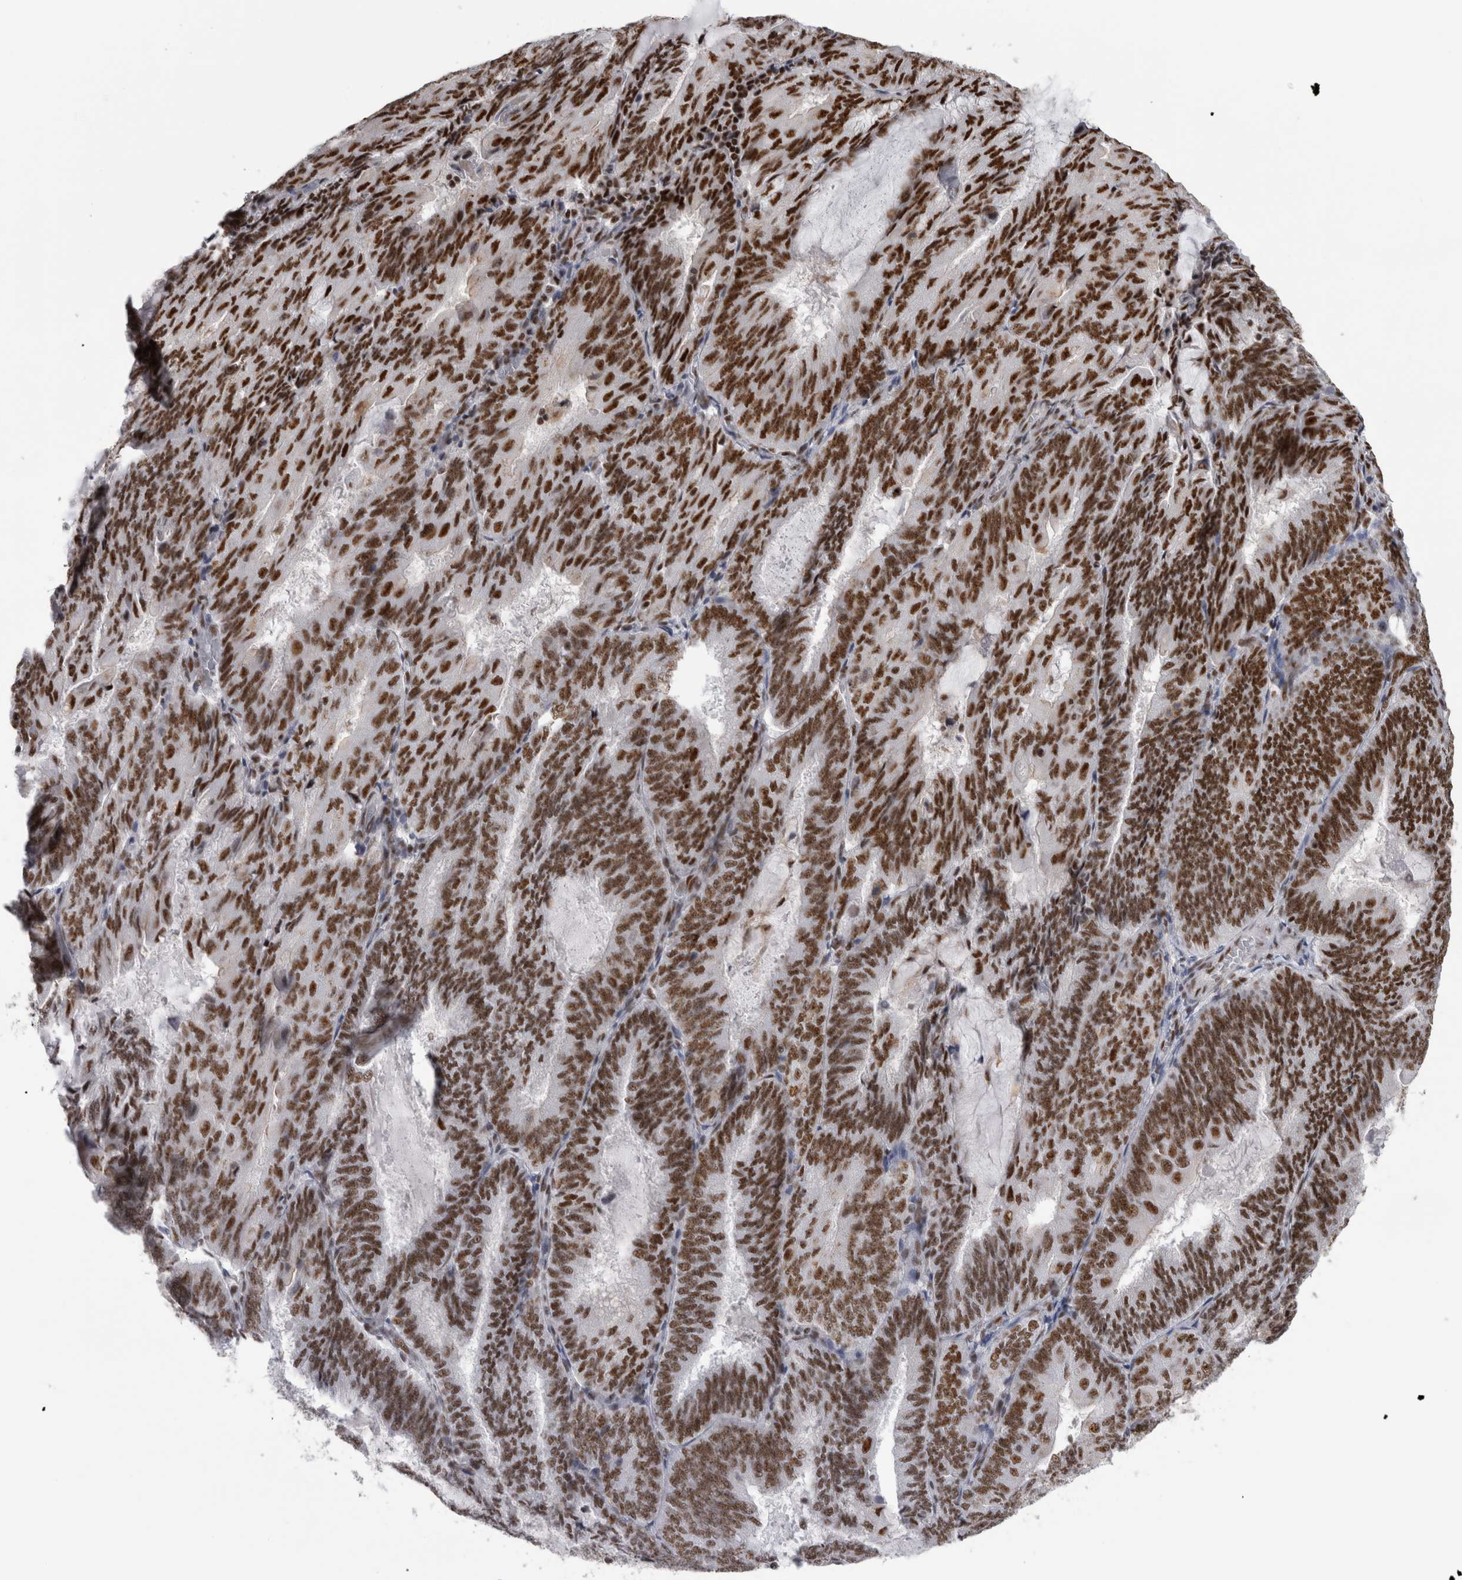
{"staining": {"intensity": "strong", "quantity": ">75%", "location": "nuclear"}, "tissue": "endometrial cancer", "cell_type": "Tumor cells", "image_type": "cancer", "snomed": [{"axis": "morphology", "description": "Adenocarcinoma, NOS"}, {"axis": "topography", "description": "Endometrium"}], "caption": "A brown stain highlights strong nuclear expression of a protein in endometrial cancer tumor cells. (brown staining indicates protein expression, while blue staining denotes nuclei).", "gene": "CDK11A", "patient": {"sex": "female", "age": 81}}